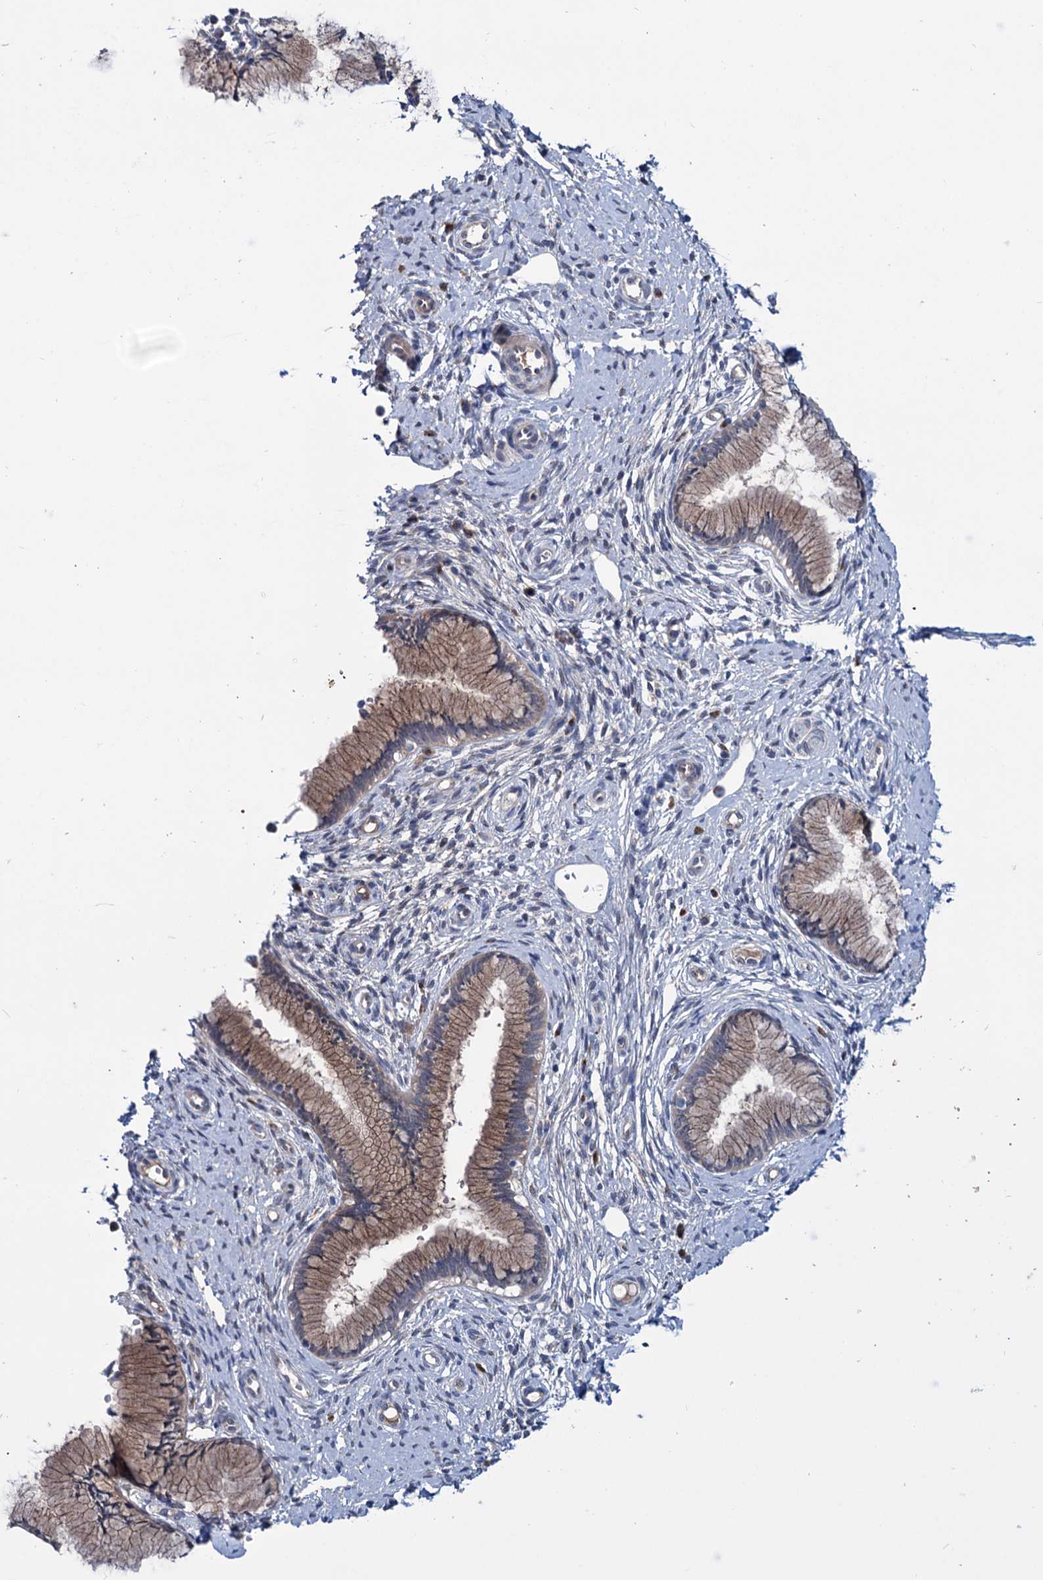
{"staining": {"intensity": "weak", "quantity": ">75%", "location": "cytoplasmic/membranous"}, "tissue": "cervical cancer", "cell_type": "Tumor cells", "image_type": "cancer", "snomed": [{"axis": "morphology", "description": "Adenocarcinoma, NOS"}, {"axis": "topography", "description": "Cervix"}], "caption": "Immunohistochemistry of human cervical adenocarcinoma demonstrates low levels of weak cytoplasmic/membranous expression in about >75% of tumor cells.", "gene": "EYA4", "patient": {"sex": "female", "age": 36}}